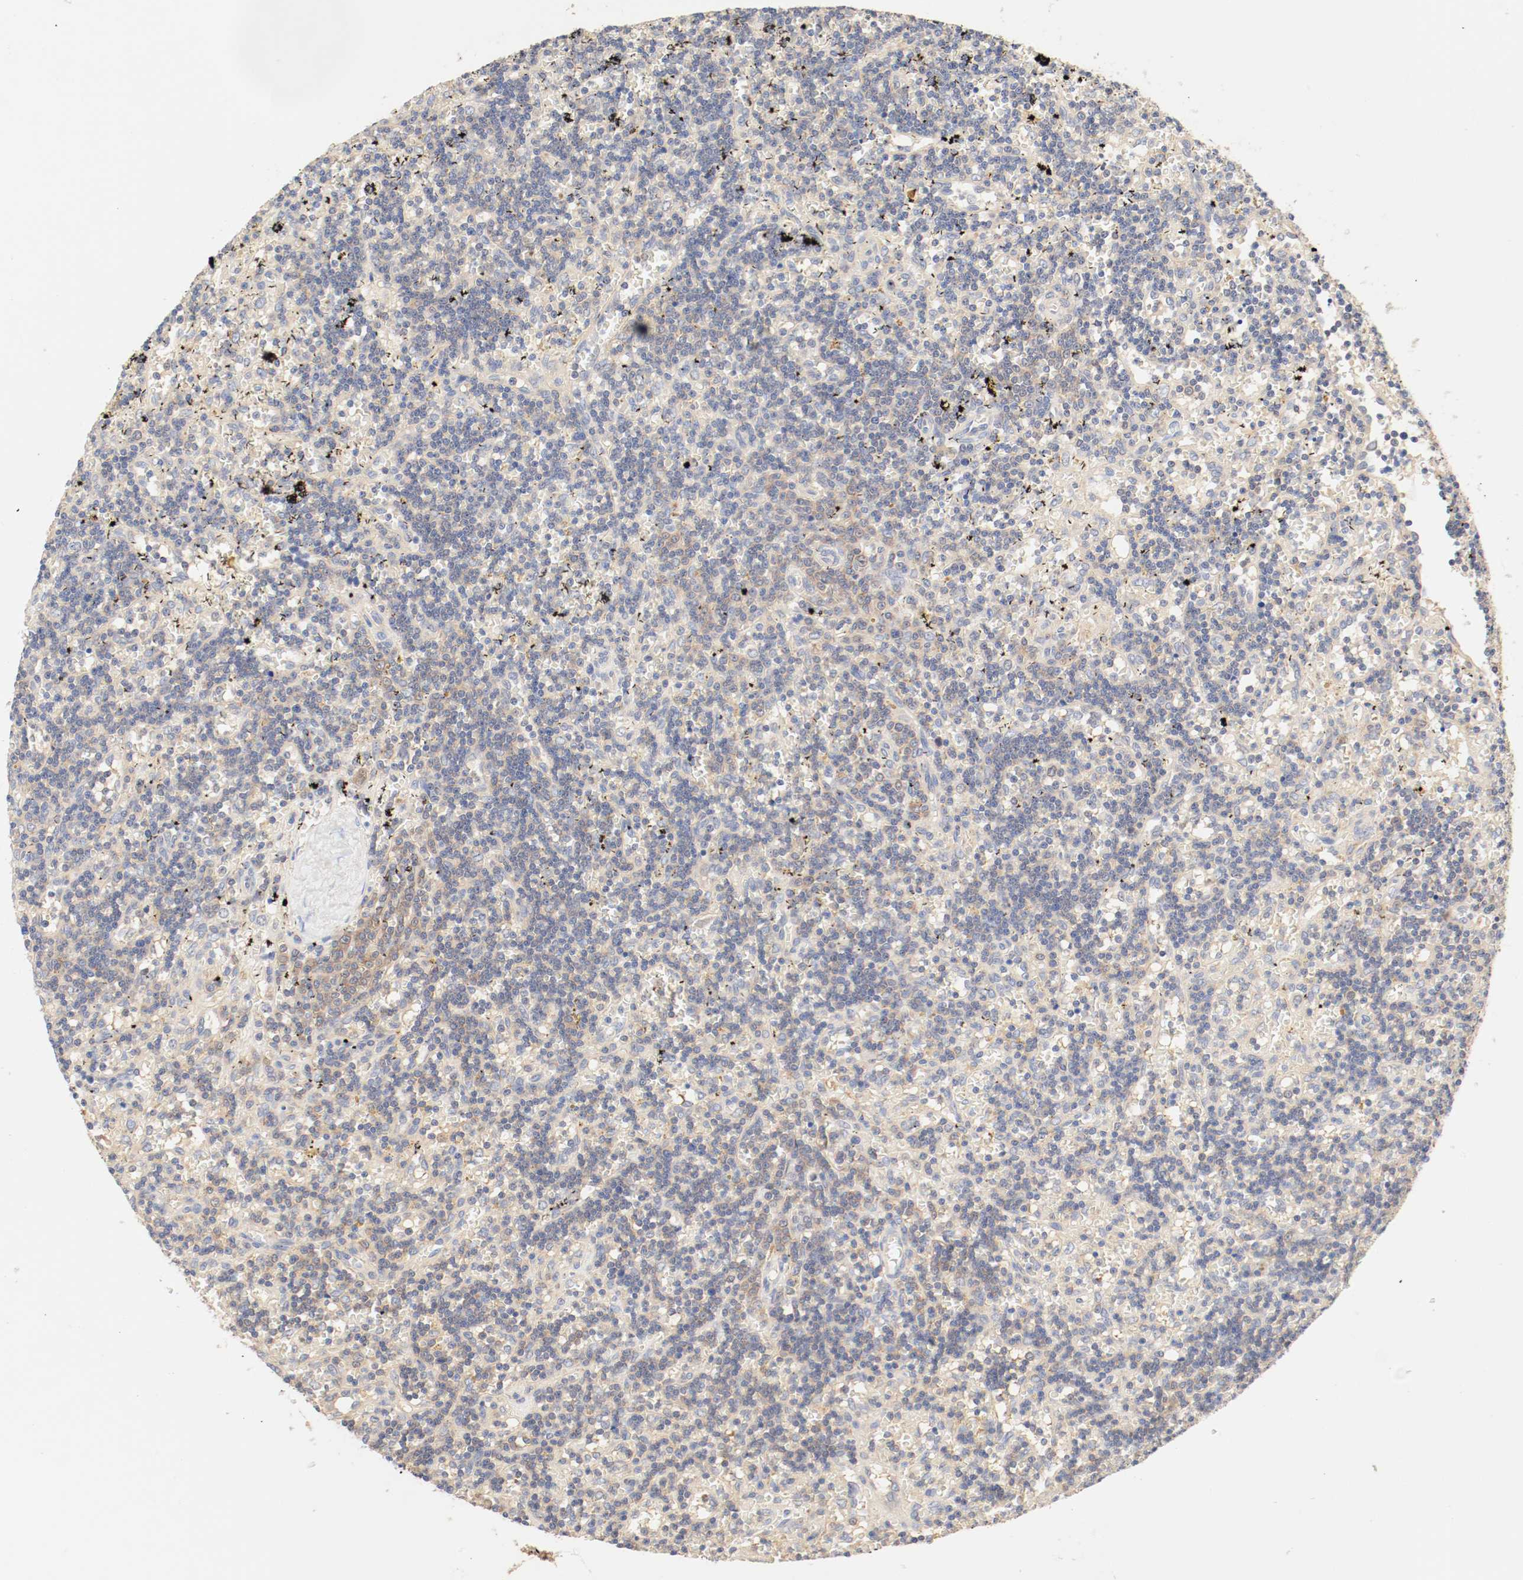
{"staining": {"intensity": "moderate", "quantity": "25%-75%", "location": "cytoplasmic/membranous"}, "tissue": "lymphoma", "cell_type": "Tumor cells", "image_type": "cancer", "snomed": [{"axis": "morphology", "description": "Malignant lymphoma, non-Hodgkin's type, Low grade"}, {"axis": "topography", "description": "Spleen"}], "caption": "A micrograph of malignant lymphoma, non-Hodgkin's type (low-grade) stained for a protein exhibits moderate cytoplasmic/membranous brown staining in tumor cells. (DAB (3,3'-diaminobenzidine) IHC with brightfield microscopy, high magnification).", "gene": "GIT1", "patient": {"sex": "male", "age": 60}}